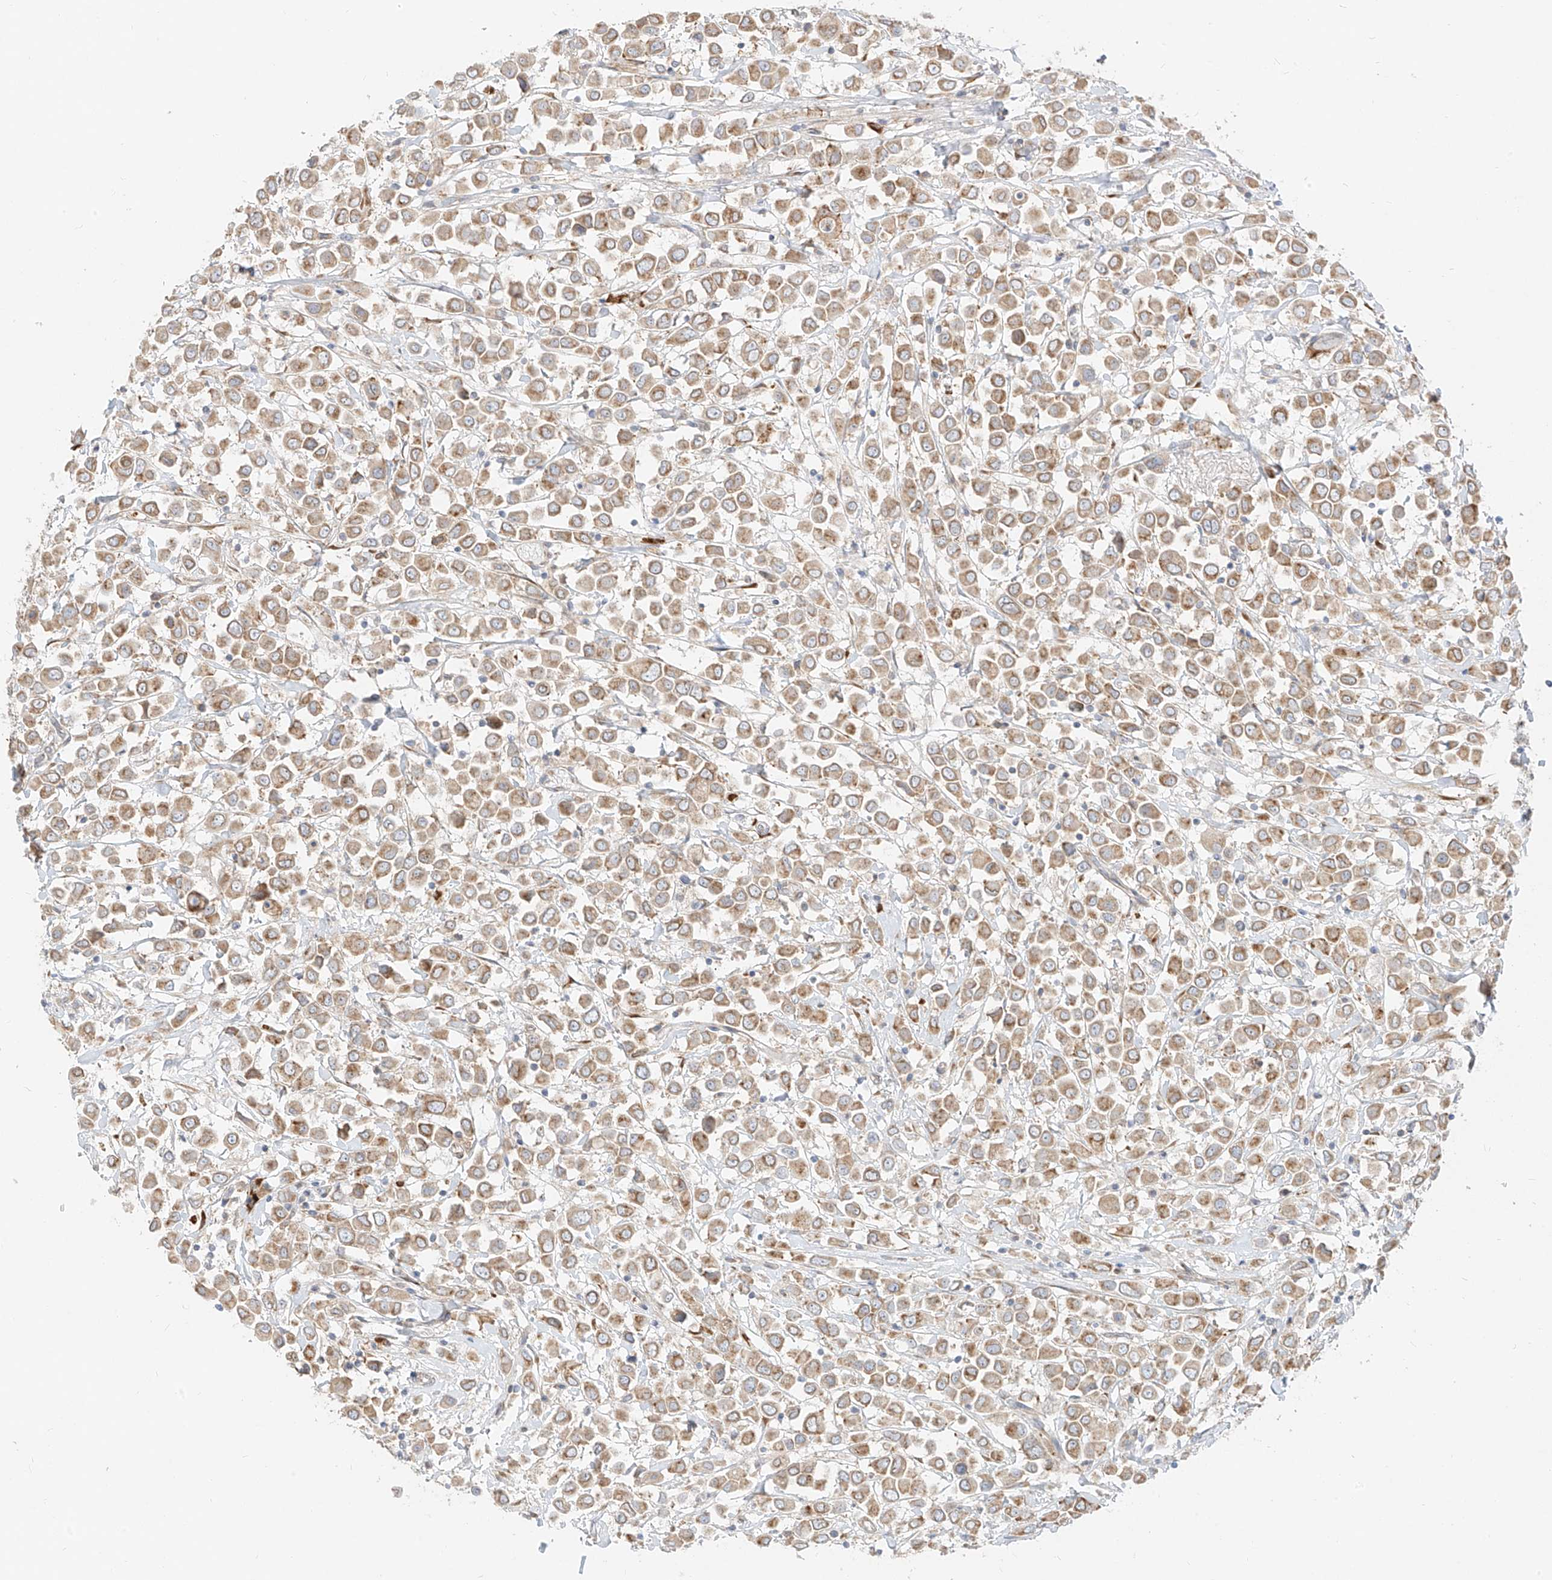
{"staining": {"intensity": "moderate", "quantity": ">75%", "location": "cytoplasmic/membranous"}, "tissue": "breast cancer", "cell_type": "Tumor cells", "image_type": "cancer", "snomed": [{"axis": "morphology", "description": "Duct carcinoma"}, {"axis": "topography", "description": "Breast"}], "caption": "Immunohistochemistry (IHC) photomicrograph of breast cancer (invasive ductal carcinoma) stained for a protein (brown), which displays medium levels of moderate cytoplasmic/membranous expression in about >75% of tumor cells.", "gene": "STT3A", "patient": {"sex": "female", "age": 61}}